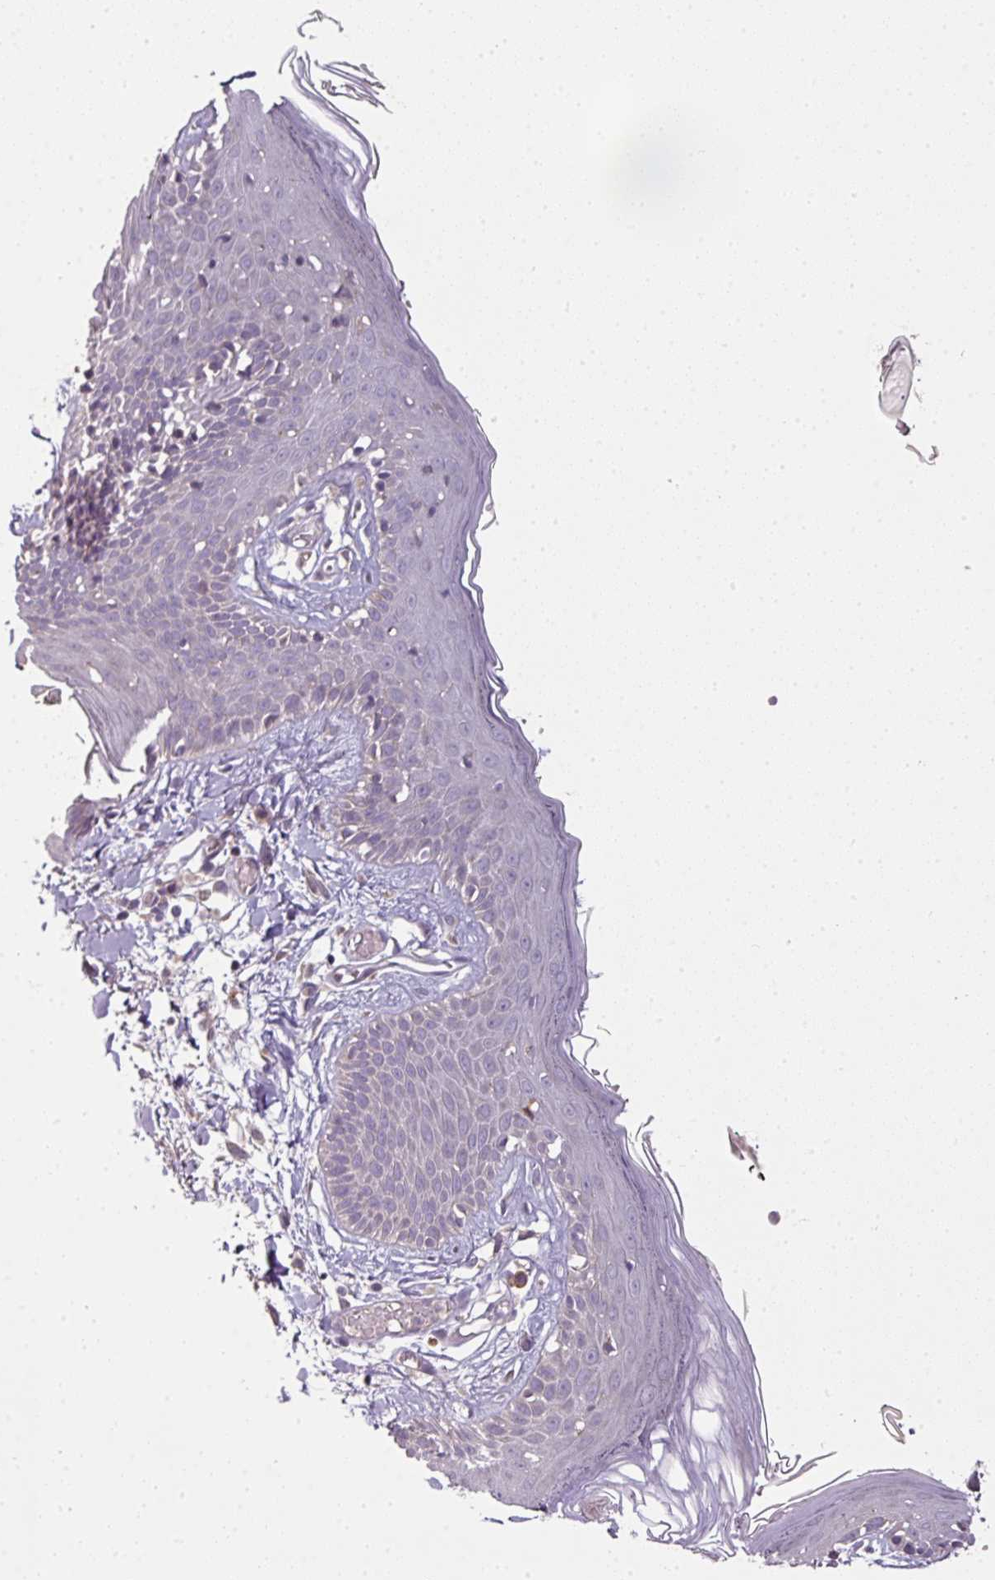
{"staining": {"intensity": "negative", "quantity": "none", "location": "none"}, "tissue": "skin", "cell_type": "Fibroblasts", "image_type": "normal", "snomed": [{"axis": "morphology", "description": "Normal tissue, NOS"}, {"axis": "topography", "description": "Skin"}], "caption": "Fibroblasts show no significant expression in normal skin. (Stains: DAB immunohistochemistry (IHC) with hematoxylin counter stain, Microscopy: brightfield microscopy at high magnification).", "gene": "SPCS3", "patient": {"sex": "male", "age": 79}}